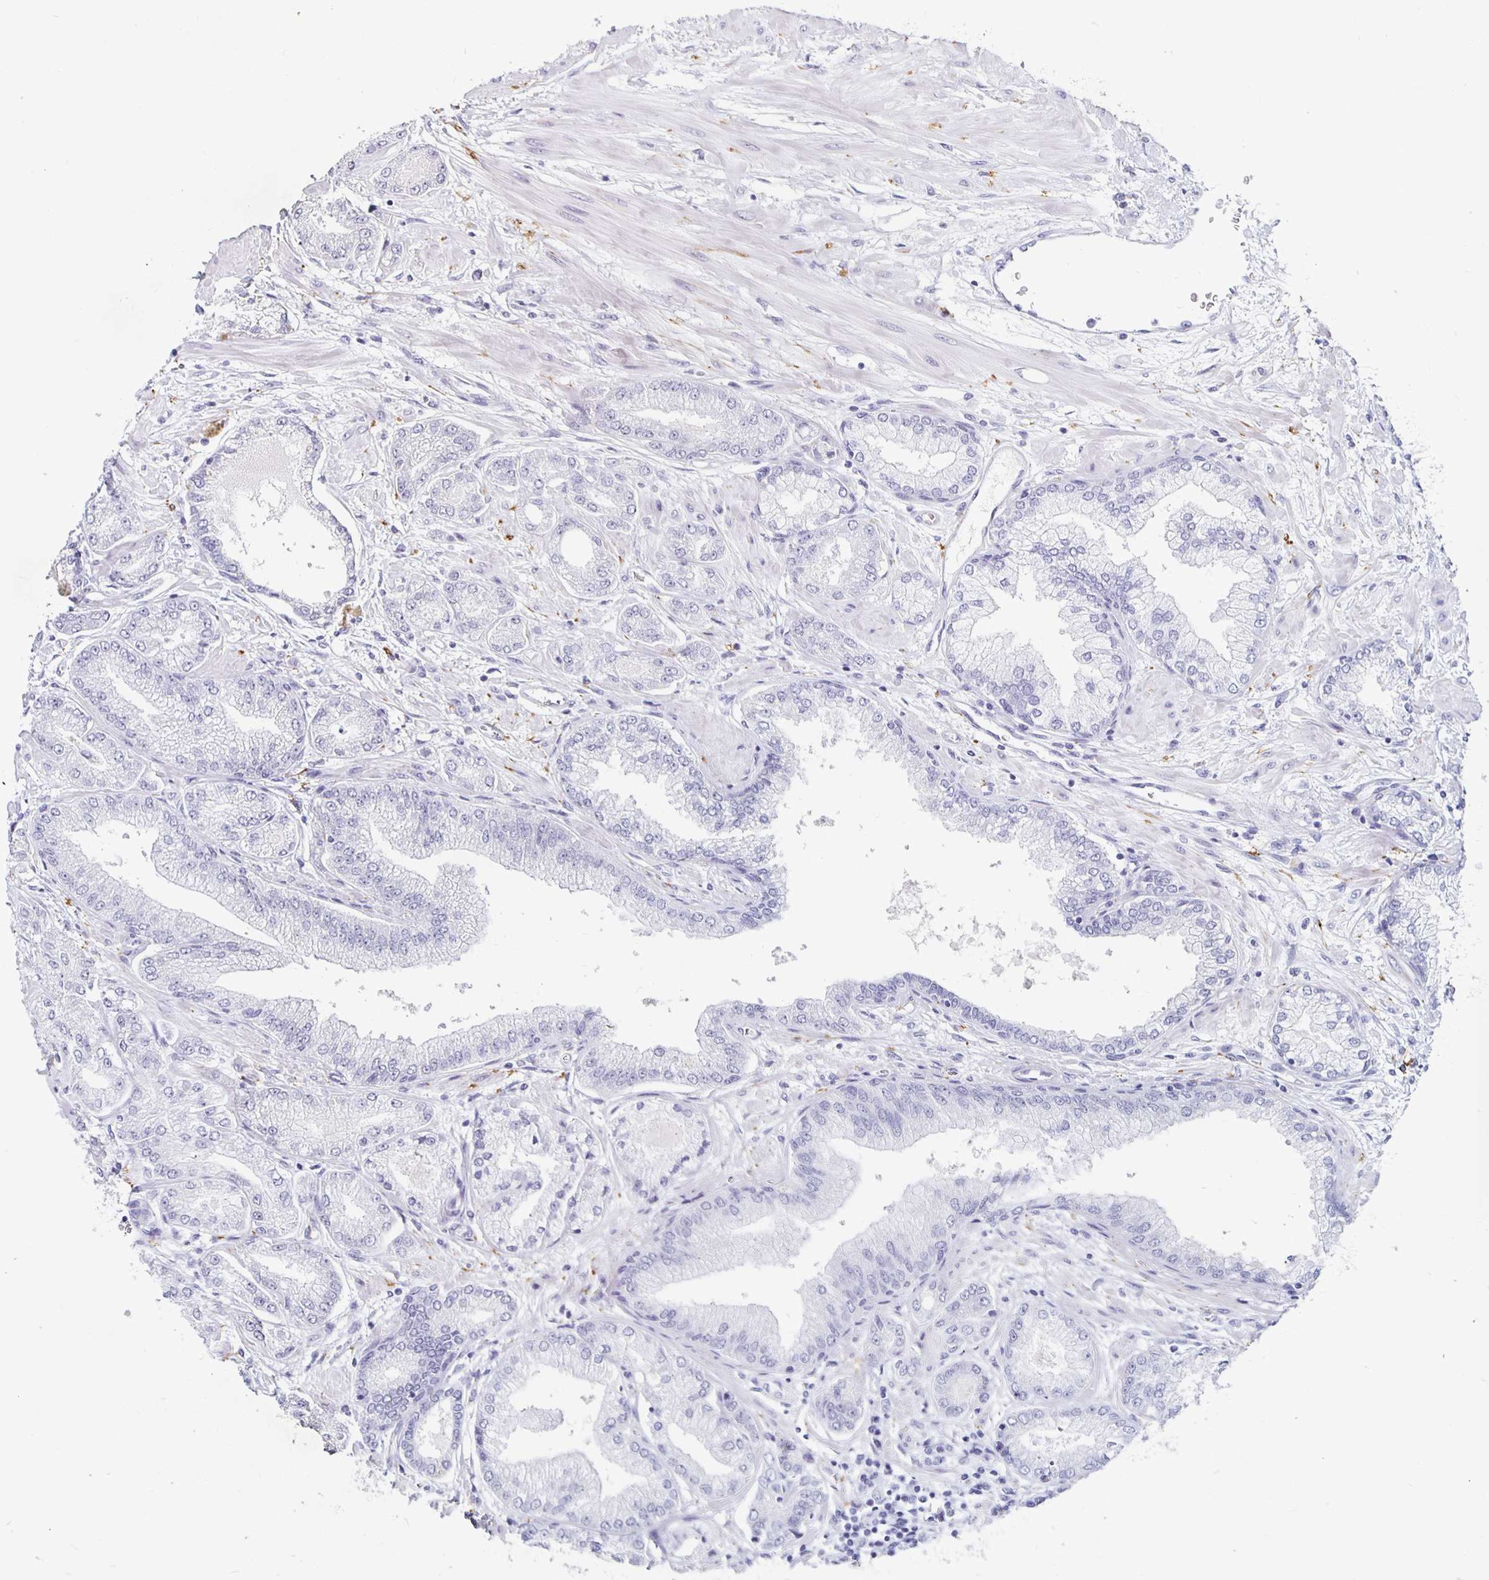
{"staining": {"intensity": "negative", "quantity": "none", "location": "none"}, "tissue": "prostate cancer", "cell_type": "Tumor cells", "image_type": "cancer", "snomed": [{"axis": "morphology", "description": "Adenocarcinoma, Low grade"}, {"axis": "topography", "description": "Prostate"}], "caption": "There is no significant expression in tumor cells of prostate cancer.", "gene": "KCNQ2", "patient": {"sex": "male", "age": 55}}